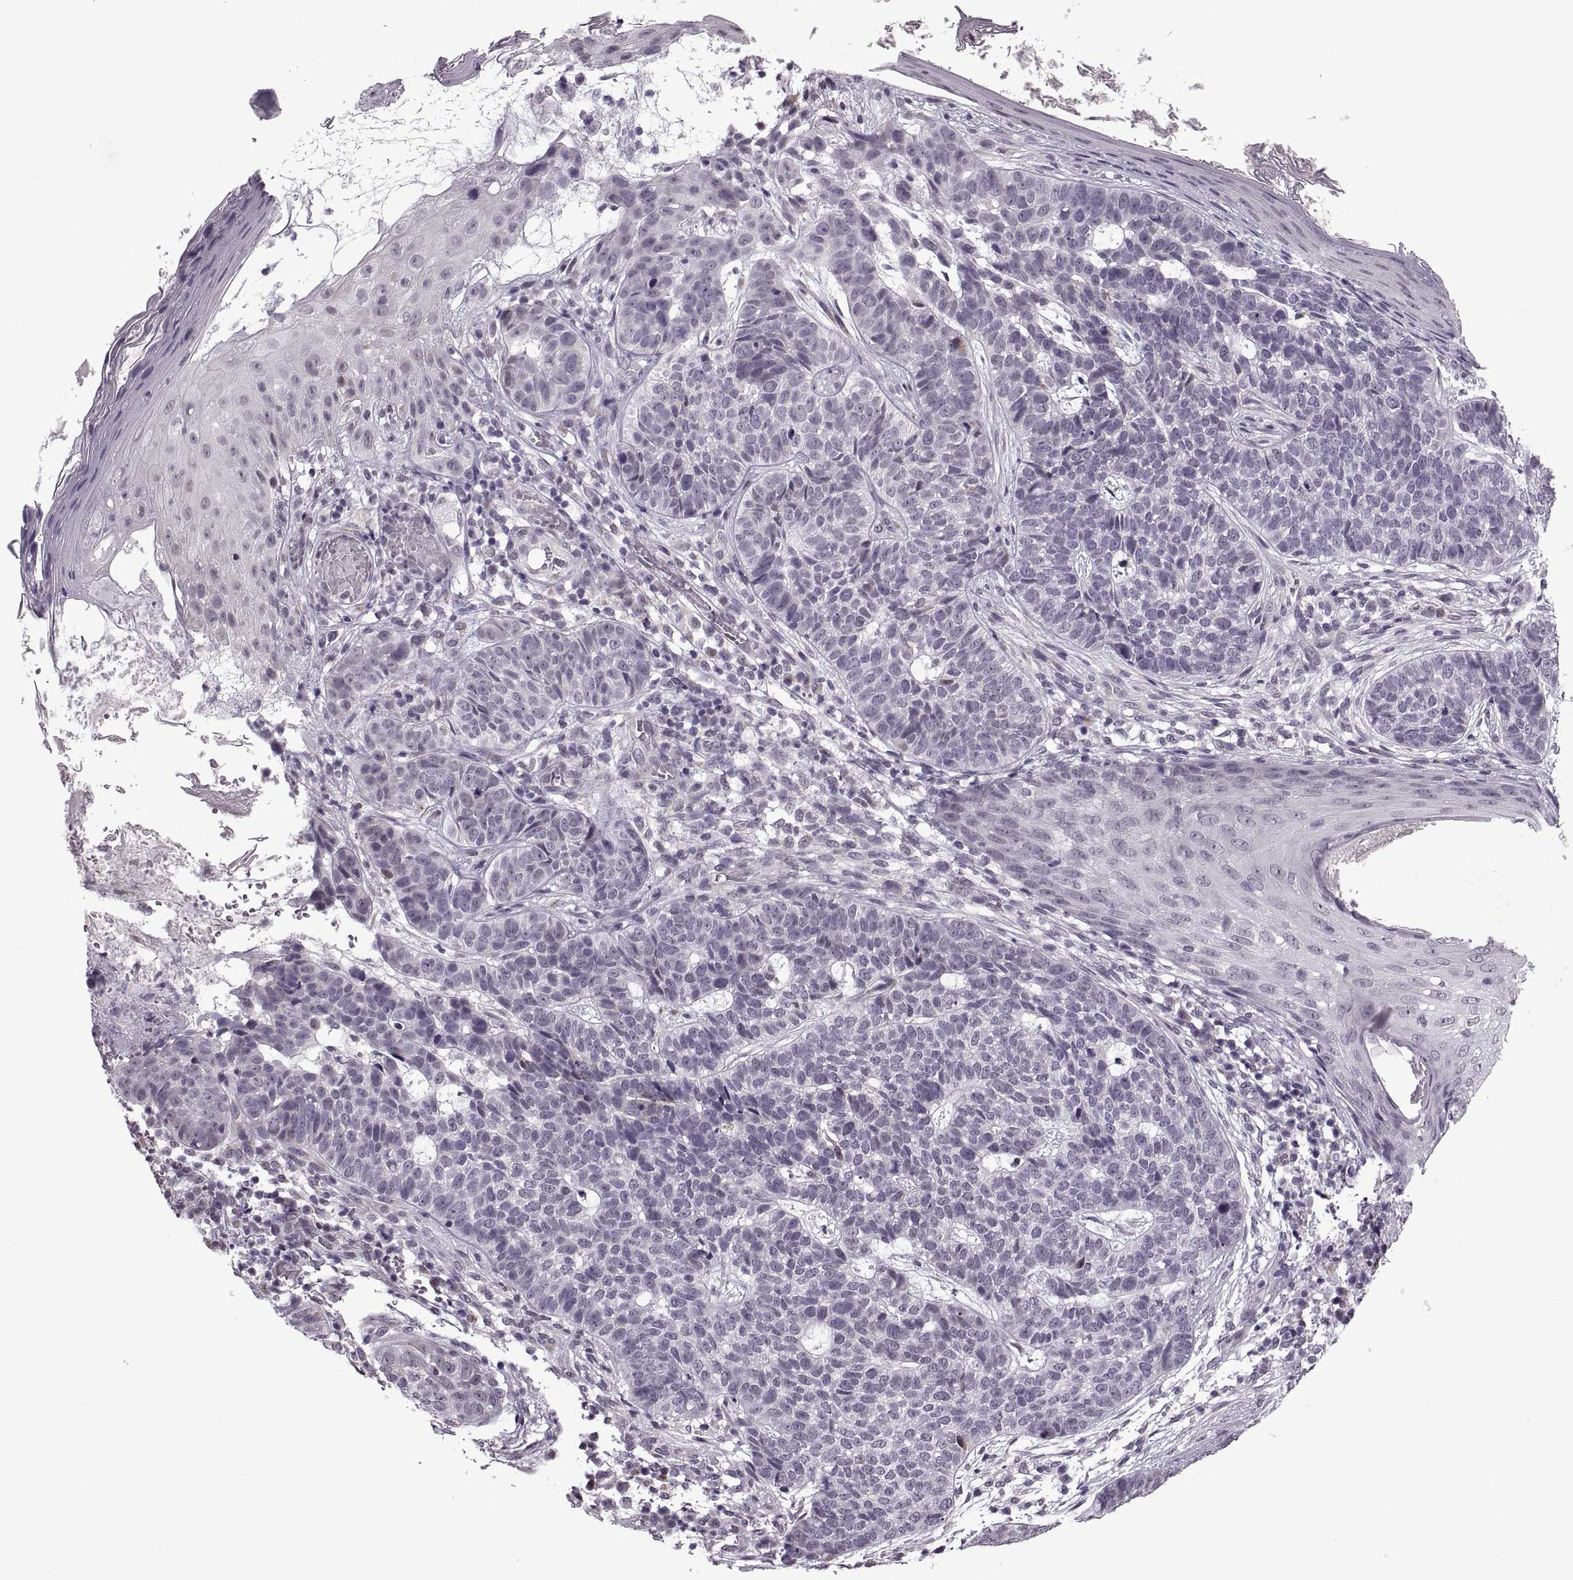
{"staining": {"intensity": "negative", "quantity": "none", "location": "none"}, "tissue": "skin cancer", "cell_type": "Tumor cells", "image_type": "cancer", "snomed": [{"axis": "morphology", "description": "Basal cell carcinoma"}, {"axis": "topography", "description": "Skin"}], "caption": "Immunohistochemistry (IHC) of human skin basal cell carcinoma demonstrates no positivity in tumor cells.", "gene": "PRSS37", "patient": {"sex": "female", "age": 69}}